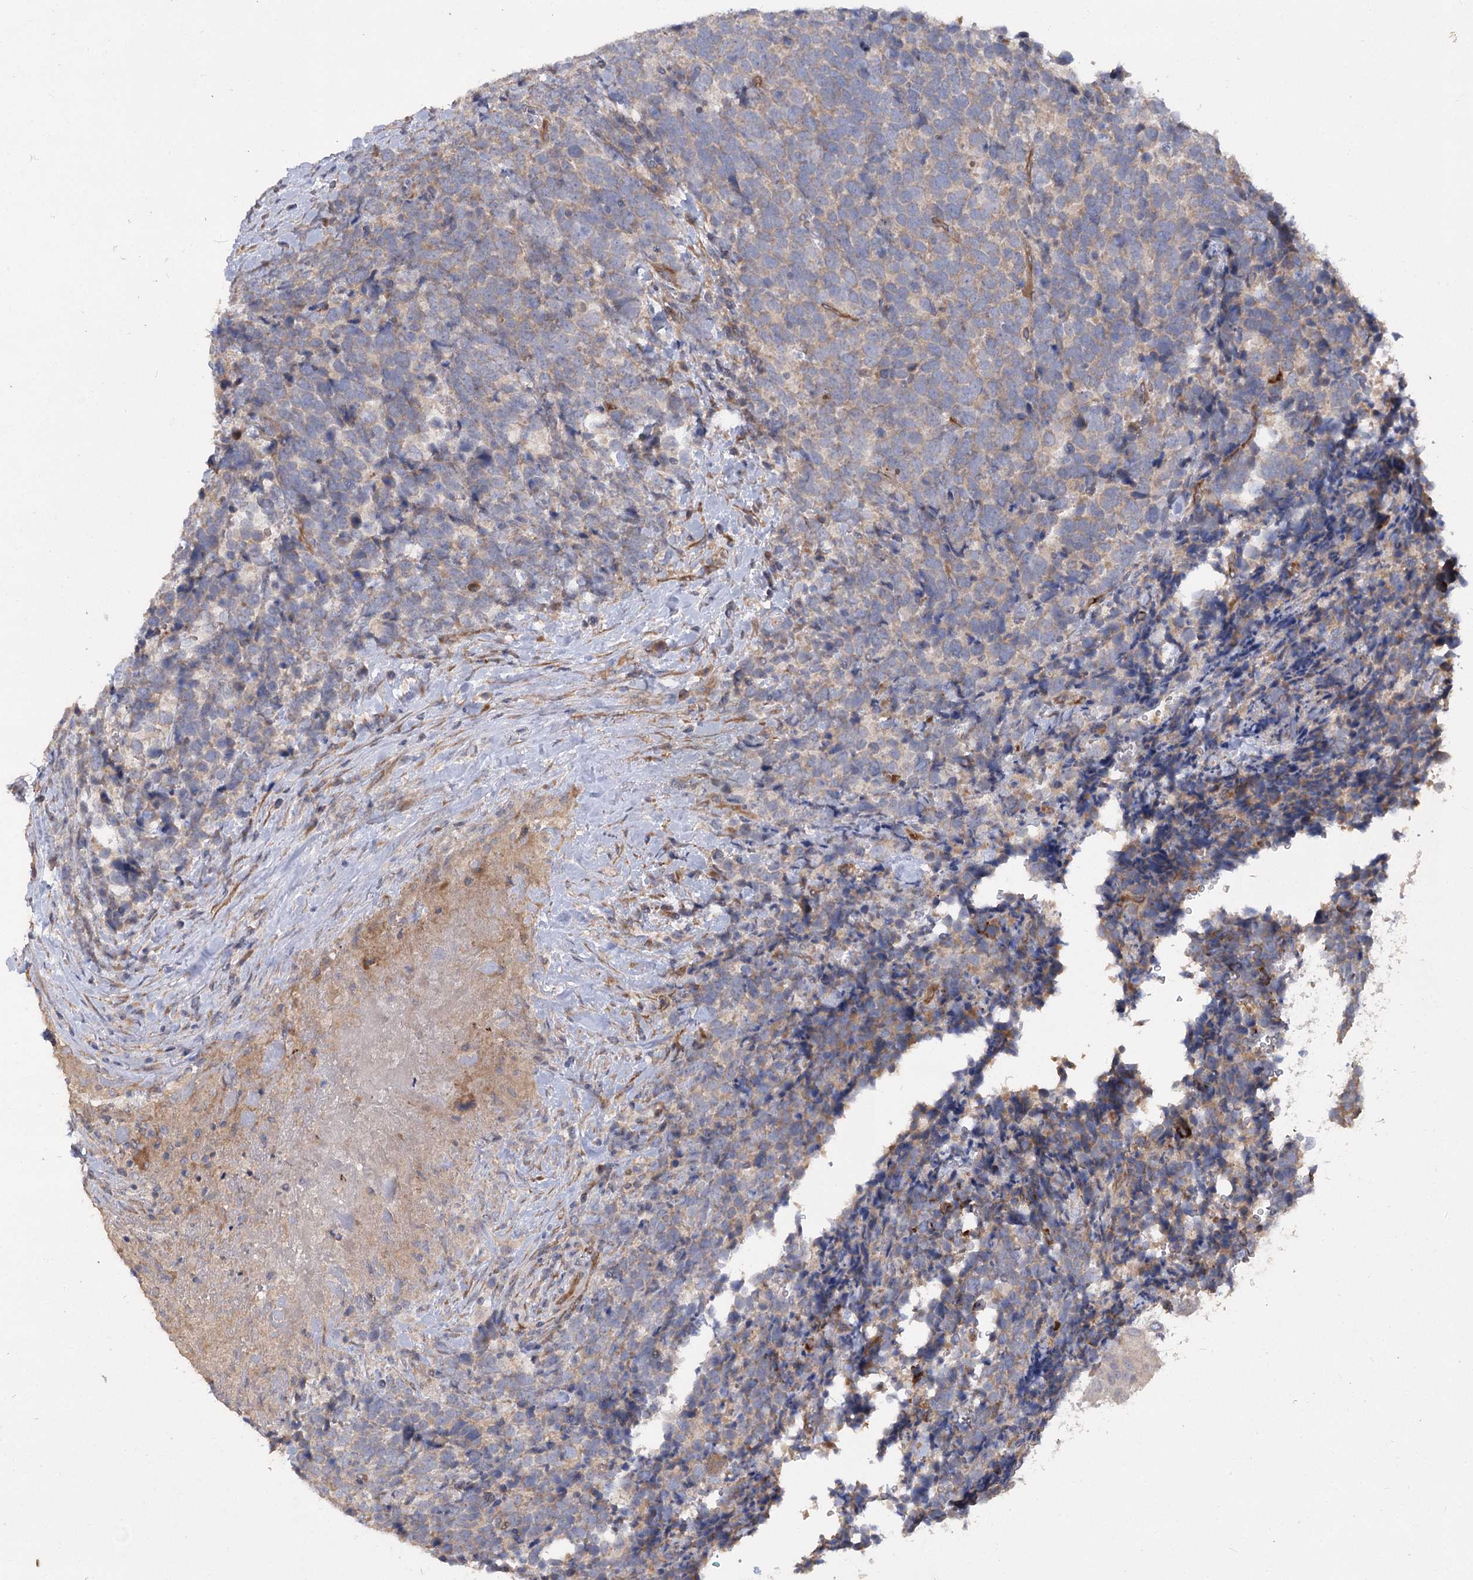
{"staining": {"intensity": "moderate", "quantity": "25%-75%", "location": "cytoplasmic/membranous"}, "tissue": "urothelial cancer", "cell_type": "Tumor cells", "image_type": "cancer", "snomed": [{"axis": "morphology", "description": "Urothelial carcinoma, High grade"}, {"axis": "topography", "description": "Urinary bladder"}], "caption": "Immunohistochemical staining of urothelial carcinoma (high-grade) displays medium levels of moderate cytoplasmic/membranous positivity in approximately 25%-75% of tumor cells.", "gene": "RIN2", "patient": {"sex": "female", "age": 82}}